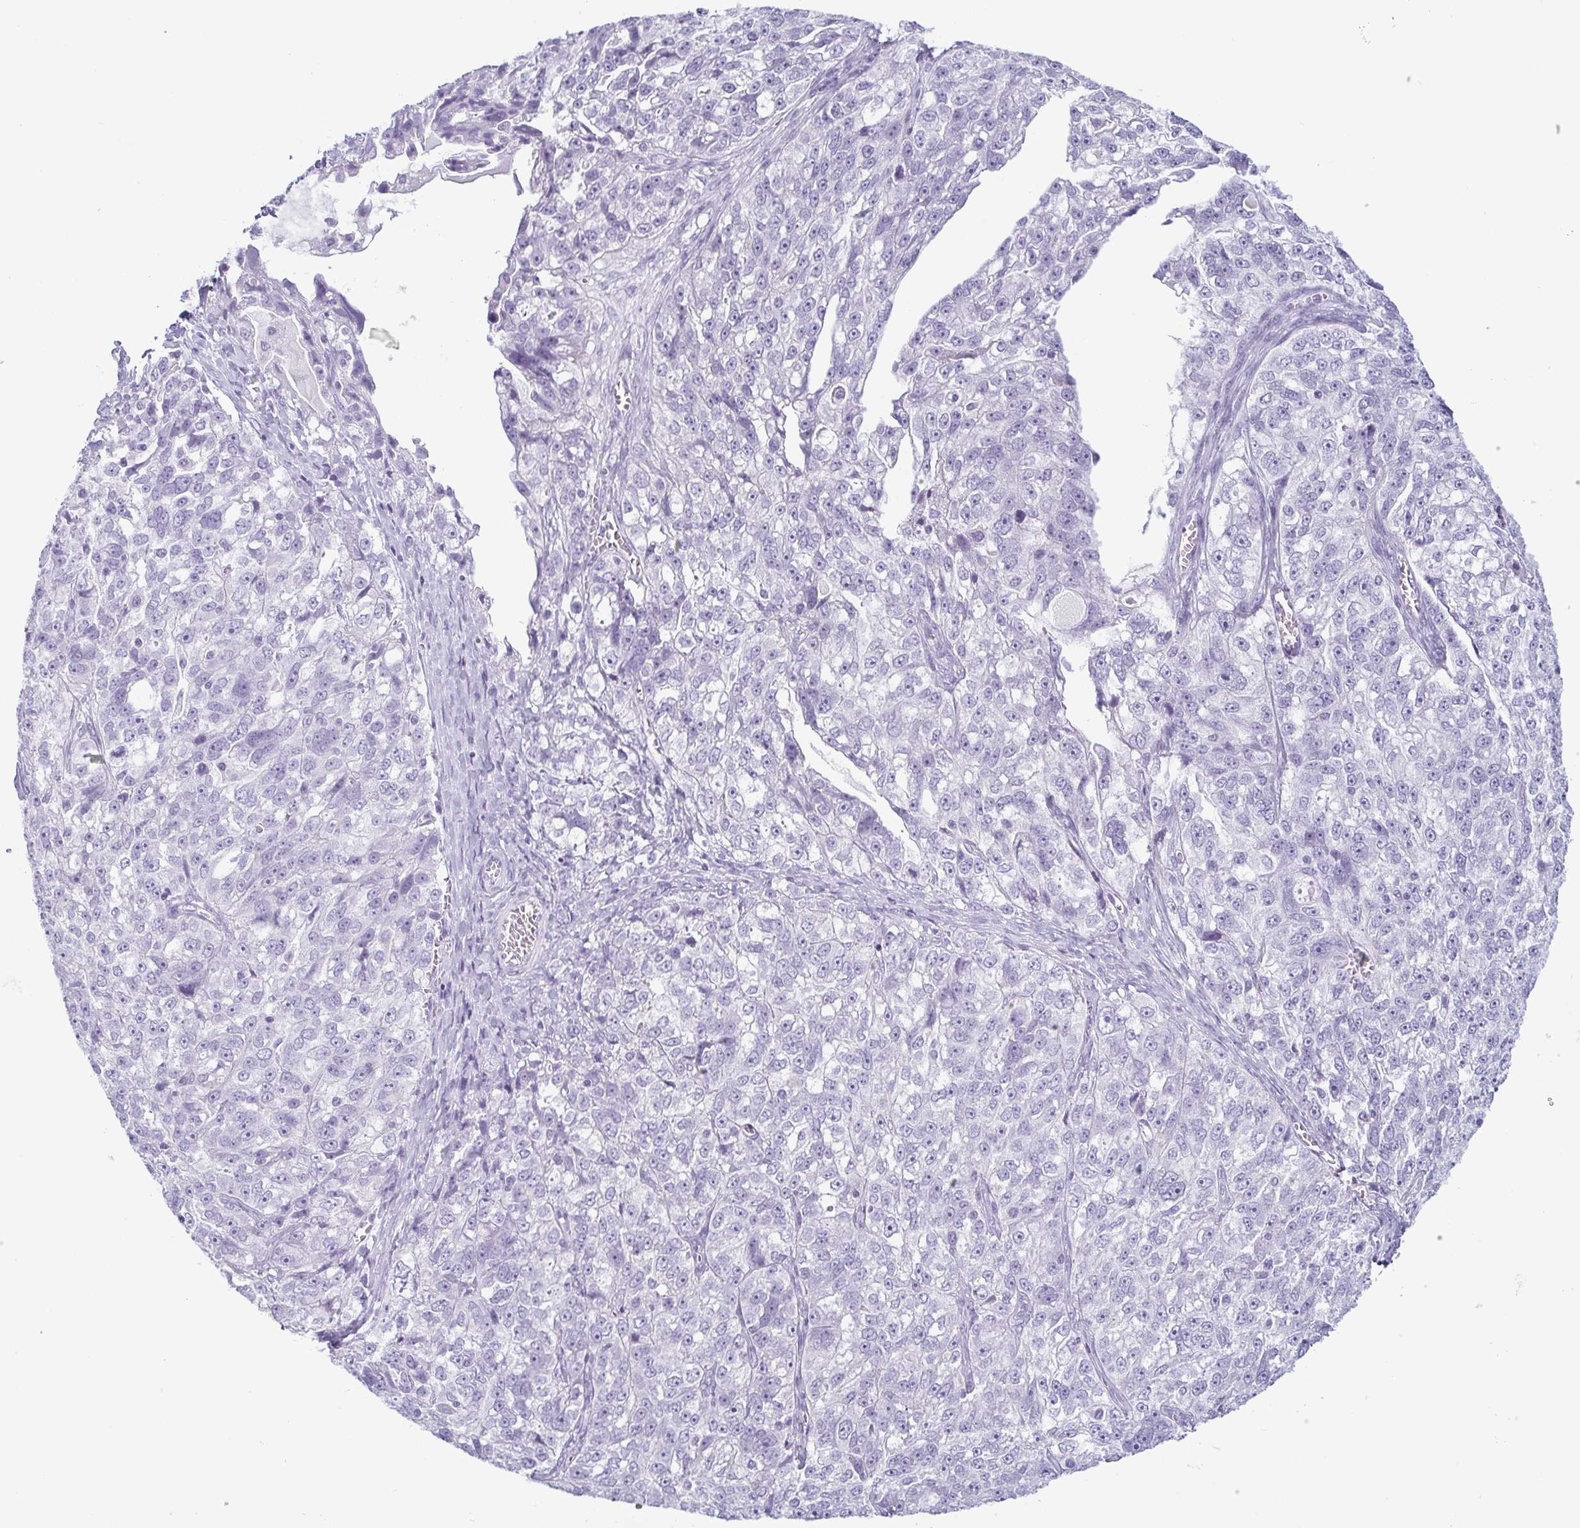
{"staining": {"intensity": "negative", "quantity": "none", "location": "none"}, "tissue": "ovarian cancer", "cell_type": "Tumor cells", "image_type": "cancer", "snomed": [{"axis": "morphology", "description": "Cystadenocarcinoma, serous, NOS"}, {"axis": "topography", "description": "Ovary"}], "caption": "Ovarian cancer (serous cystadenocarcinoma) was stained to show a protein in brown. There is no significant staining in tumor cells.", "gene": "KRT78", "patient": {"sex": "female", "age": 51}}